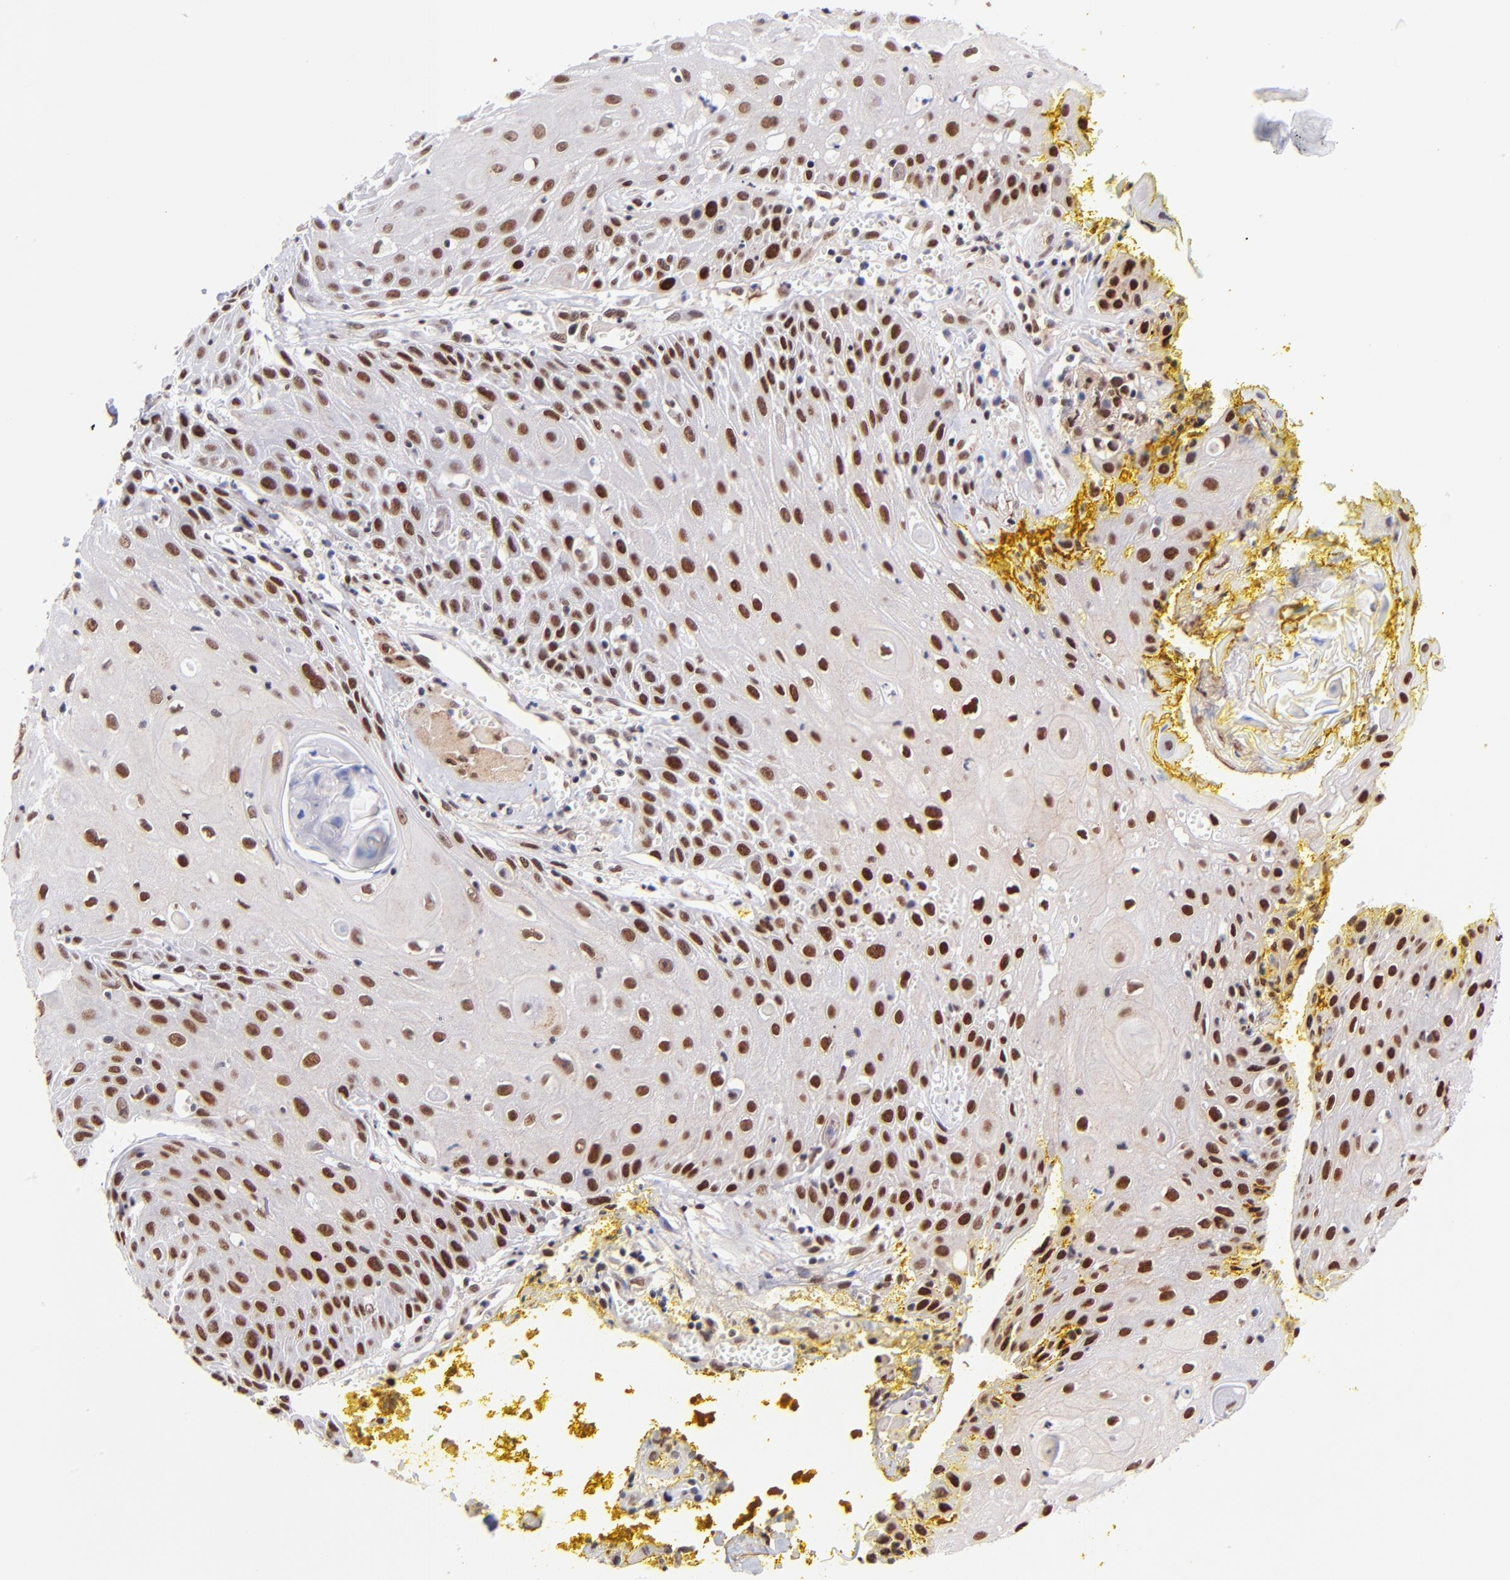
{"staining": {"intensity": "strong", "quantity": ">75%", "location": "nuclear"}, "tissue": "head and neck cancer", "cell_type": "Tumor cells", "image_type": "cancer", "snomed": [{"axis": "morphology", "description": "Squamous cell carcinoma, NOS"}, {"axis": "topography", "description": "Oral tissue"}, {"axis": "topography", "description": "Head-Neck"}], "caption": "There is high levels of strong nuclear positivity in tumor cells of head and neck cancer, as demonstrated by immunohistochemical staining (brown color).", "gene": "MIDEAS", "patient": {"sex": "female", "age": 82}}